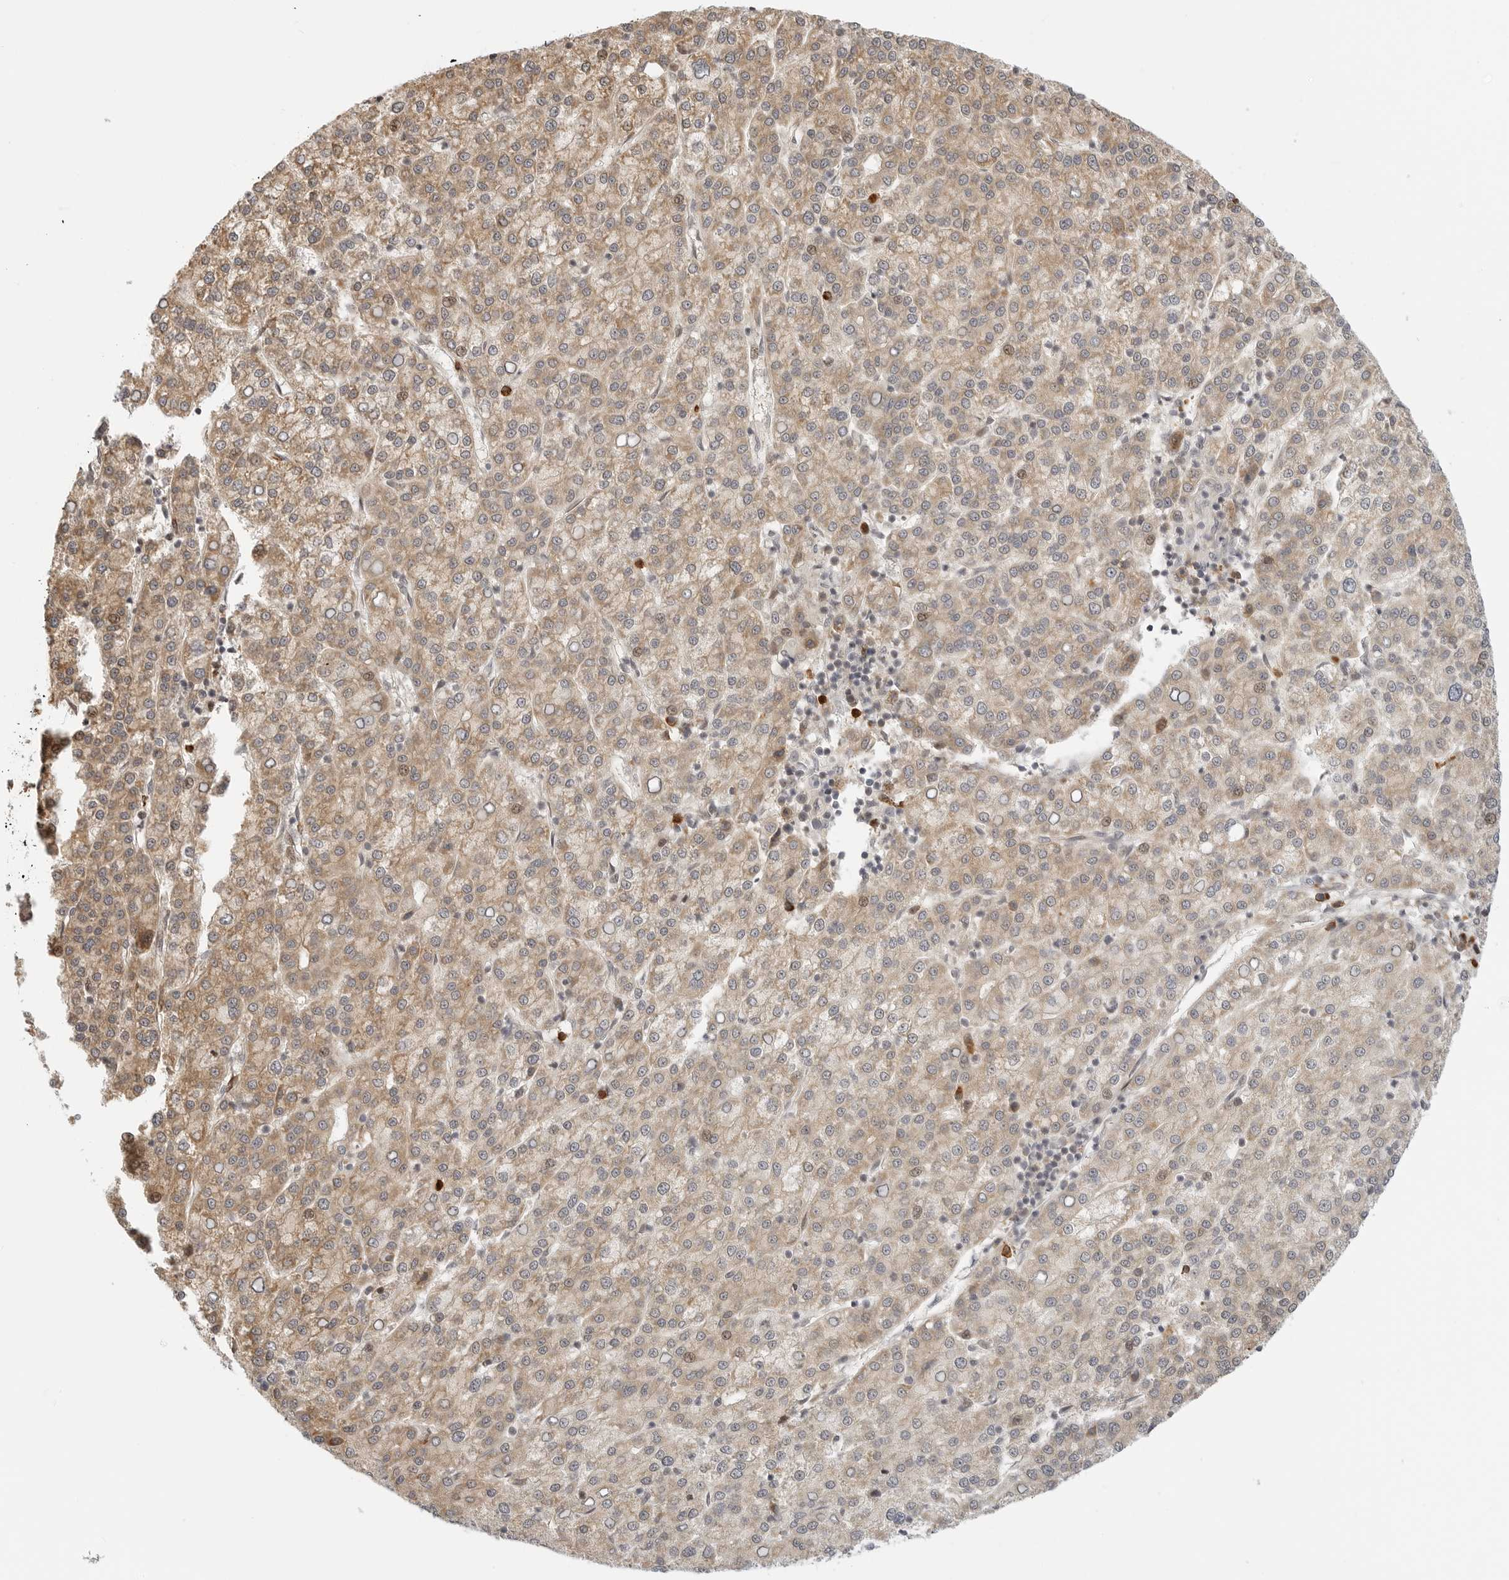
{"staining": {"intensity": "moderate", "quantity": "25%-75%", "location": "cytoplasmic/membranous"}, "tissue": "liver cancer", "cell_type": "Tumor cells", "image_type": "cancer", "snomed": [{"axis": "morphology", "description": "Carcinoma, Hepatocellular, NOS"}, {"axis": "topography", "description": "Liver"}], "caption": "High-magnification brightfield microscopy of liver cancer stained with DAB (3,3'-diaminobenzidine) (brown) and counterstained with hematoxylin (blue). tumor cells exhibit moderate cytoplasmic/membranous staining is identified in approximately25%-75% of cells.", "gene": "DSCC1", "patient": {"sex": "female", "age": 58}}